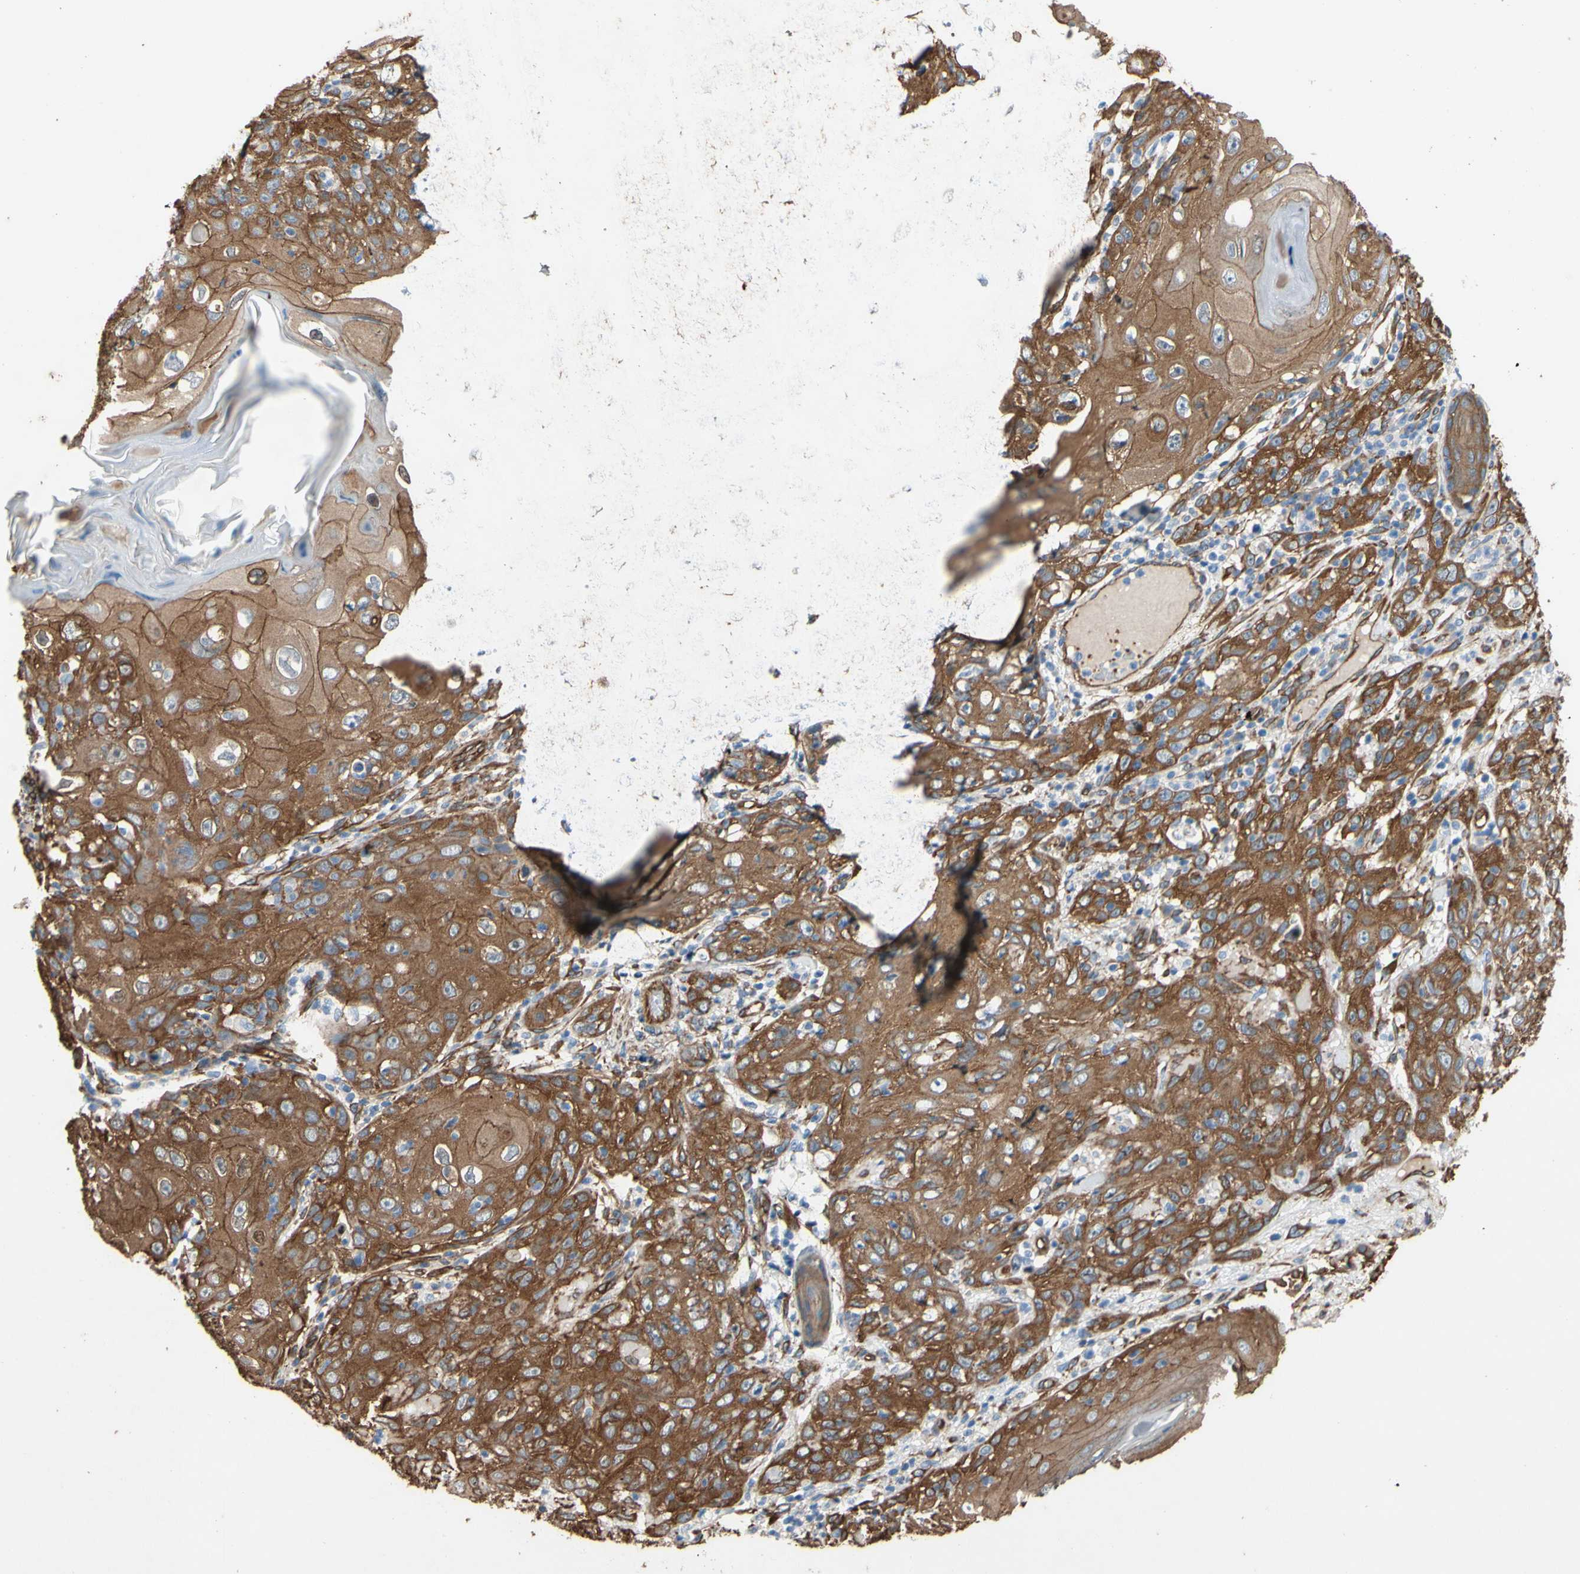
{"staining": {"intensity": "moderate", "quantity": ">75%", "location": "cytoplasmic/membranous"}, "tissue": "skin cancer", "cell_type": "Tumor cells", "image_type": "cancer", "snomed": [{"axis": "morphology", "description": "Squamous cell carcinoma, NOS"}, {"axis": "topography", "description": "Skin"}], "caption": "Human skin cancer stained with a protein marker reveals moderate staining in tumor cells.", "gene": "CTTNBP2", "patient": {"sex": "female", "age": 88}}